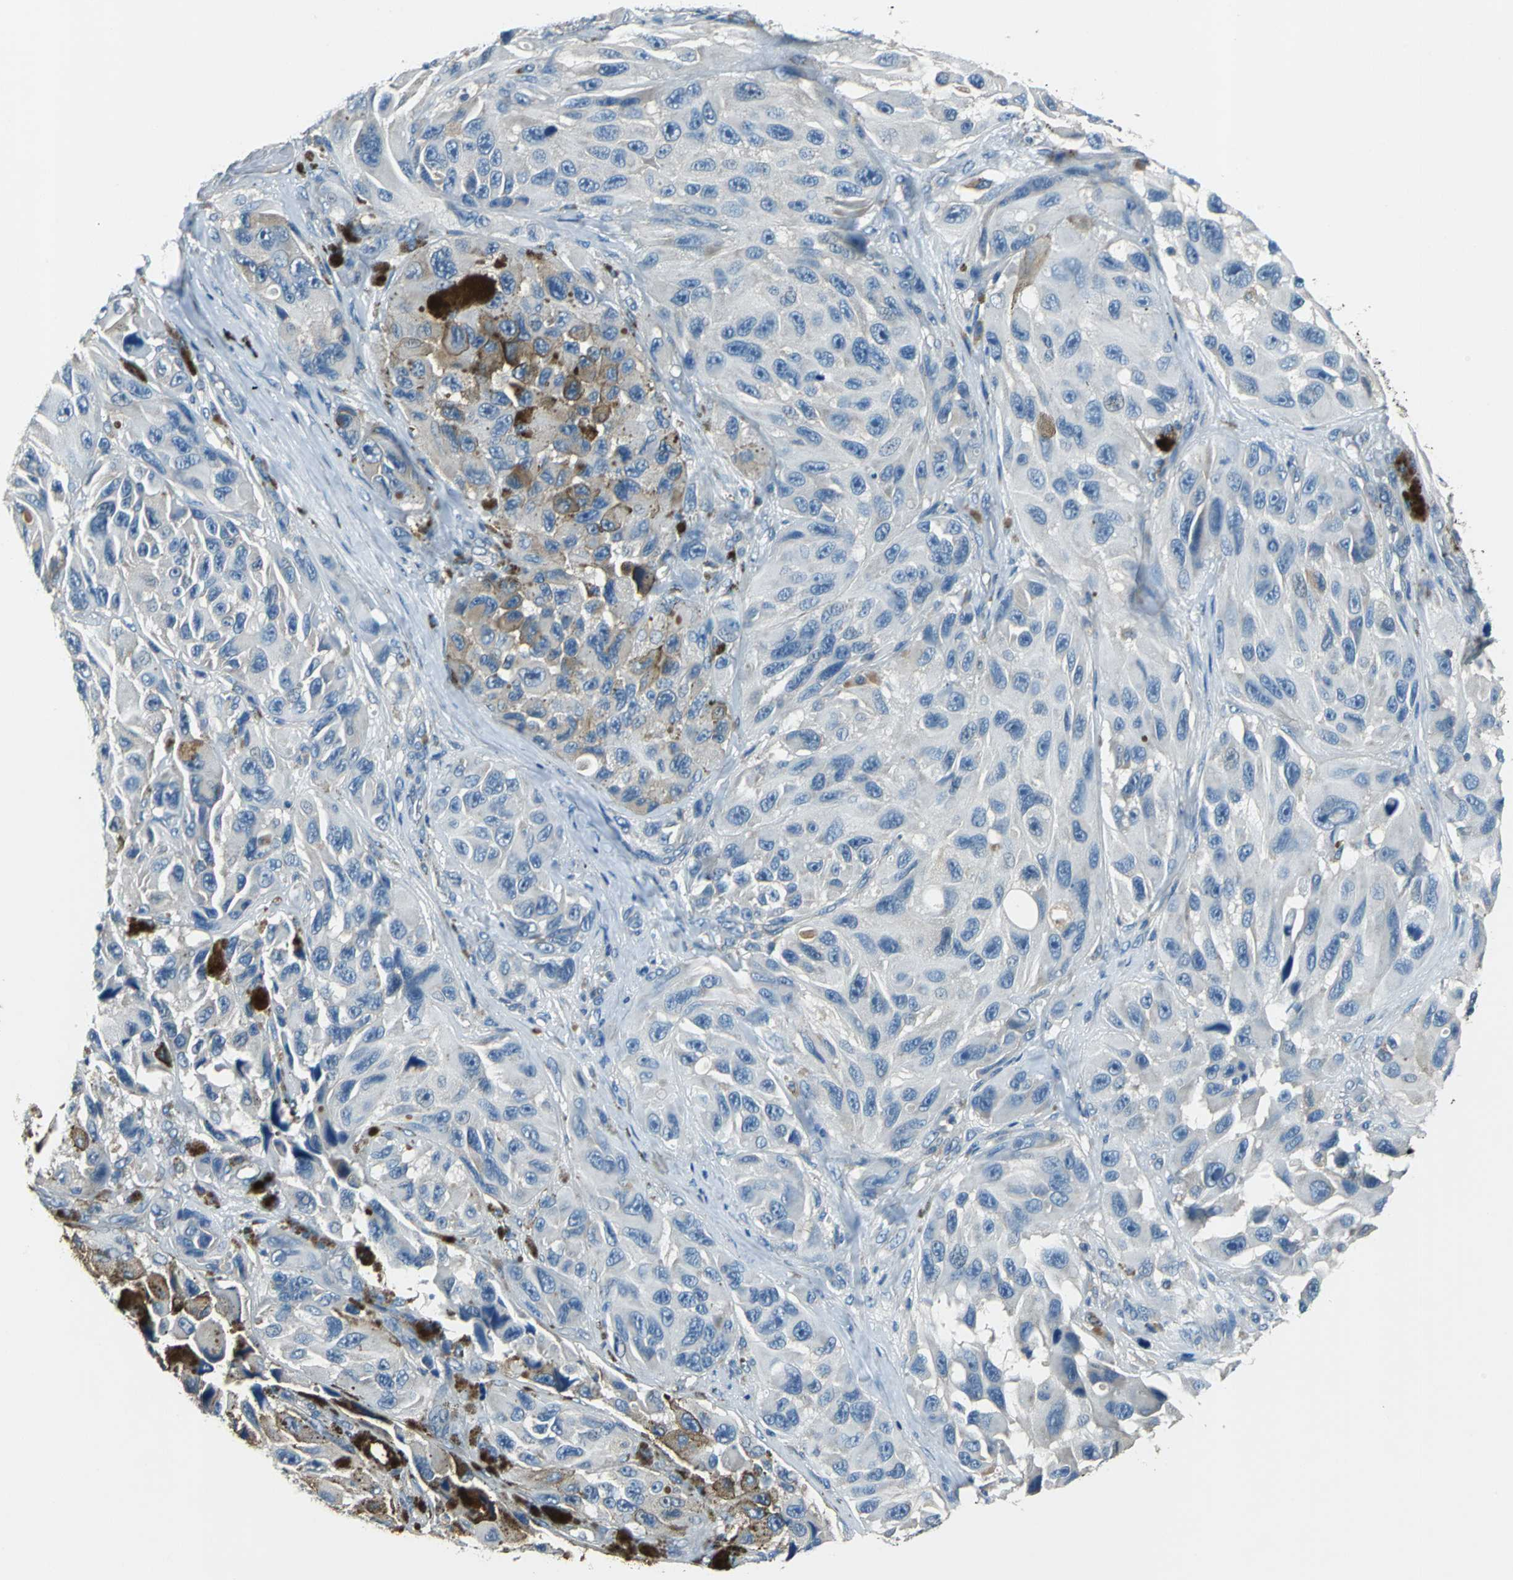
{"staining": {"intensity": "negative", "quantity": "none", "location": "none"}, "tissue": "melanoma", "cell_type": "Tumor cells", "image_type": "cancer", "snomed": [{"axis": "morphology", "description": "Malignant melanoma, NOS"}, {"axis": "topography", "description": "Skin"}], "caption": "DAB immunohistochemical staining of malignant melanoma shows no significant staining in tumor cells.", "gene": "PRKCA", "patient": {"sex": "female", "age": 73}}